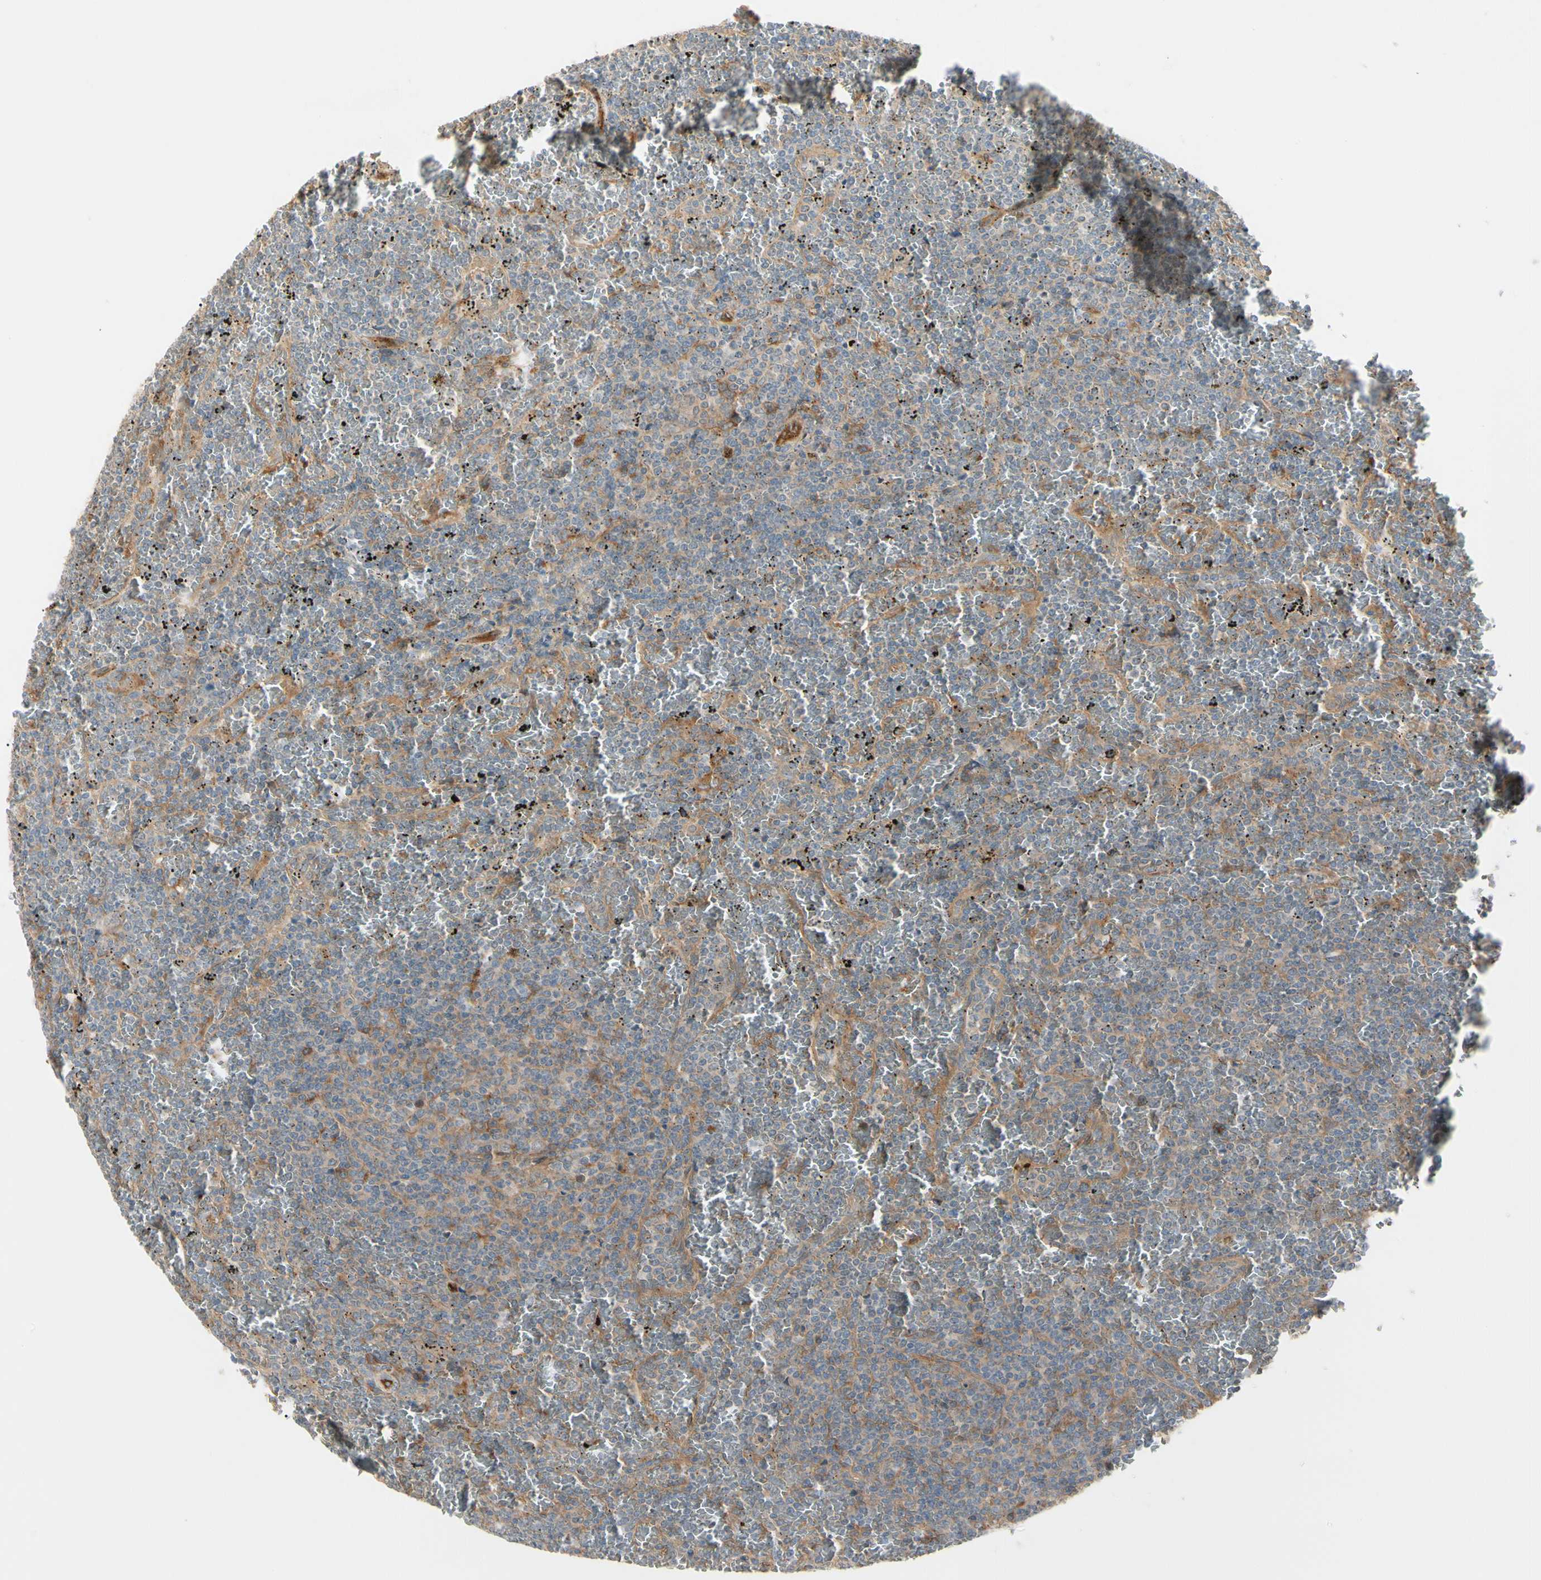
{"staining": {"intensity": "moderate", "quantity": ">75%", "location": "cytoplasmic/membranous"}, "tissue": "lymphoma", "cell_type": "Tumor cells", "image_type": "cancer", "snomed": [{"axis": "morphology", "description": "Malignant lymphoma, non-Hodgkin's type, Low grade"}, {"axis": "topography", "description": "Spleen"}], "caption": "This is an image of immunohistochemistry (IHC) staining of lymphoma, which shows moderate positivity in the cytoplasmic/membranous of tumor cells.", "gene": "F2R", "patient": {"sex": "female", "age": 77}}